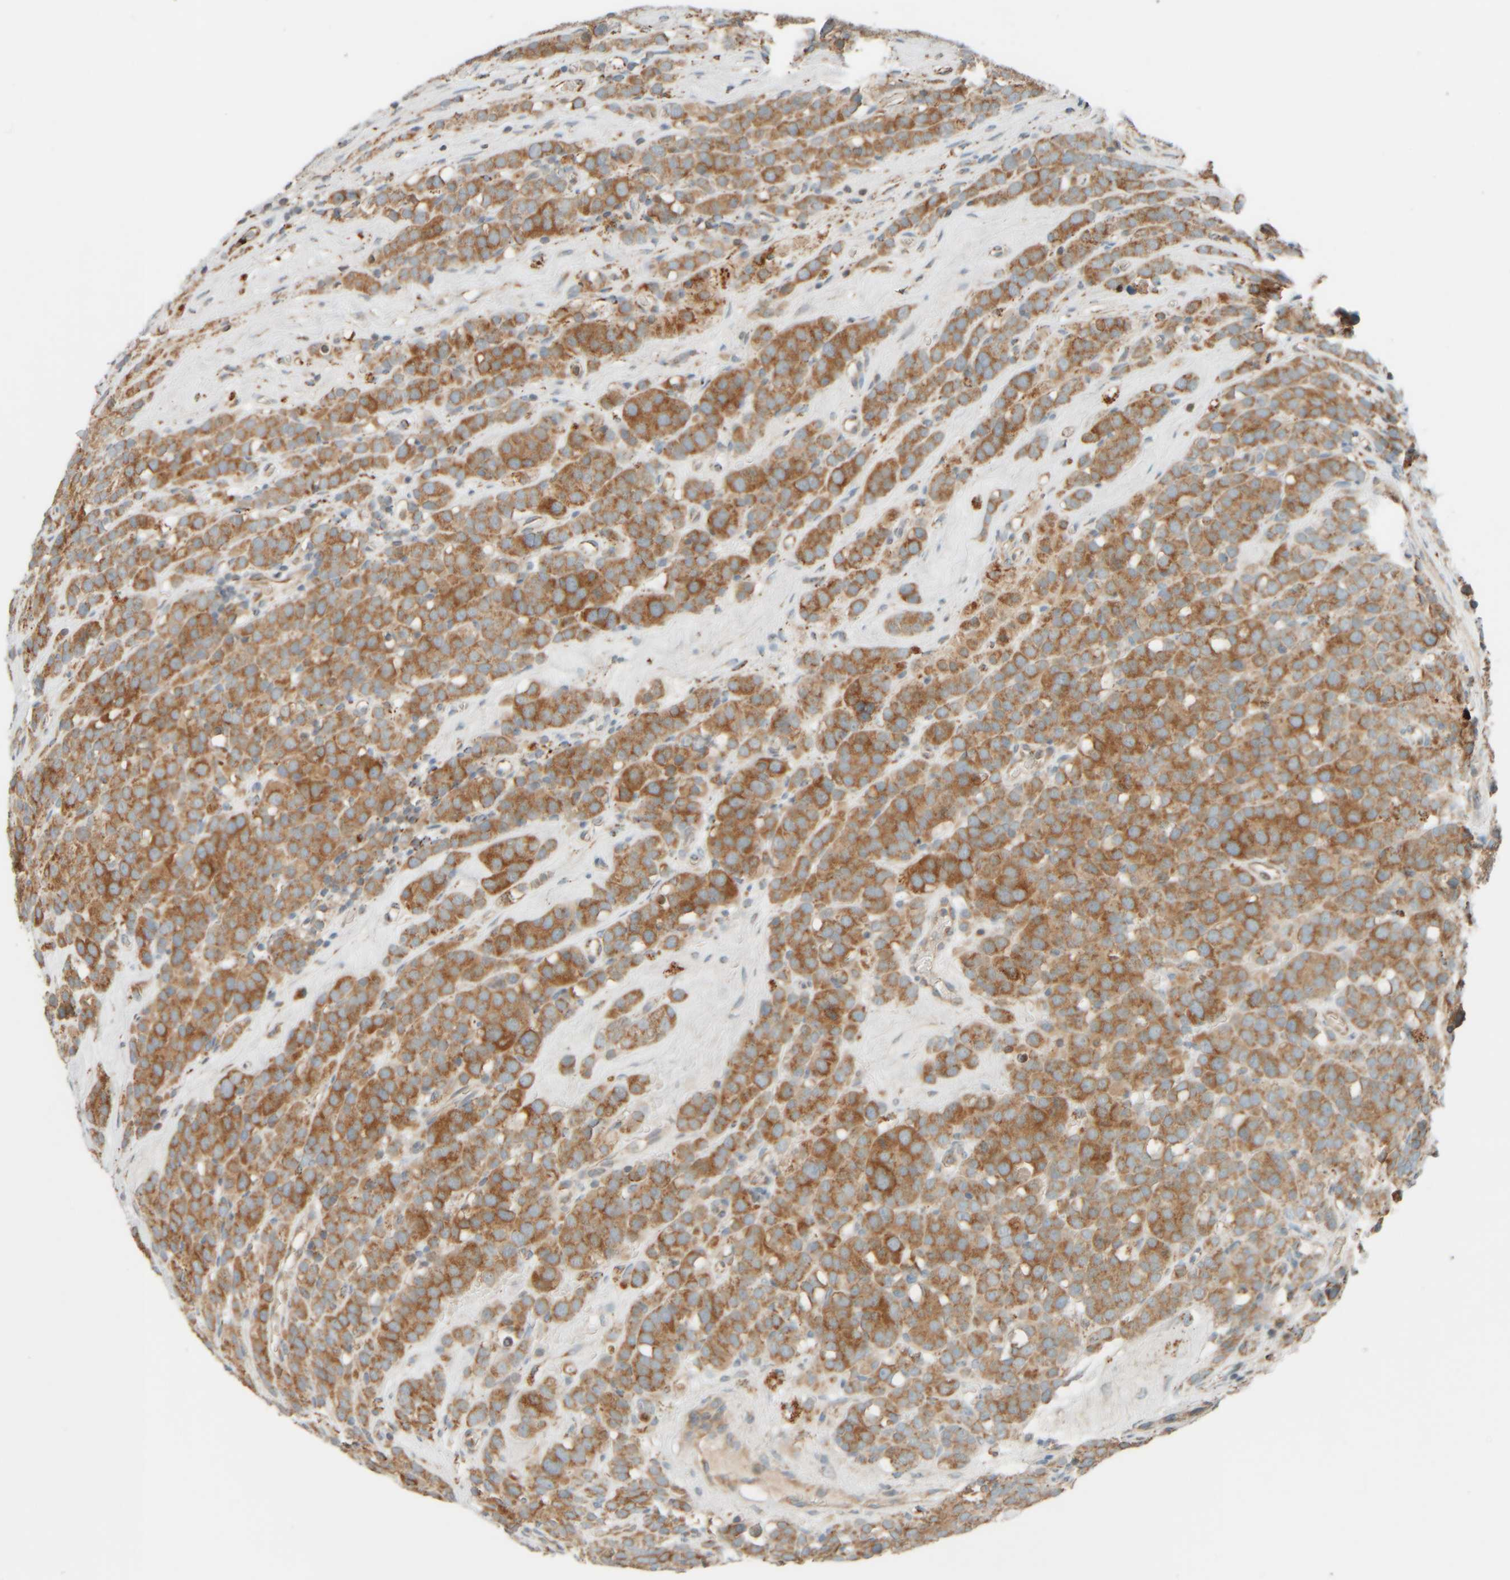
{"staining": {"intensity": "moderate", "quantity": ">75%", "location": "cytoplasmic/membranous"}, "tissue": "testis cancer", "cell_type": "Tumor cells", "image_type": "cancer", "snomed": [{"axis": "morphology", "description": "Seminoma, NOS"}, {"axis": "topography", "description": "Testis"}], "caption": "A photomicrograph showing moderate cytoplasmic/membranous expression in about >75% of tumor cells in testis cancer, as visualized by brown immunohistochemical staining.", "gene": "SPAG5", "patient": {"sex": "male", "age": 71}}